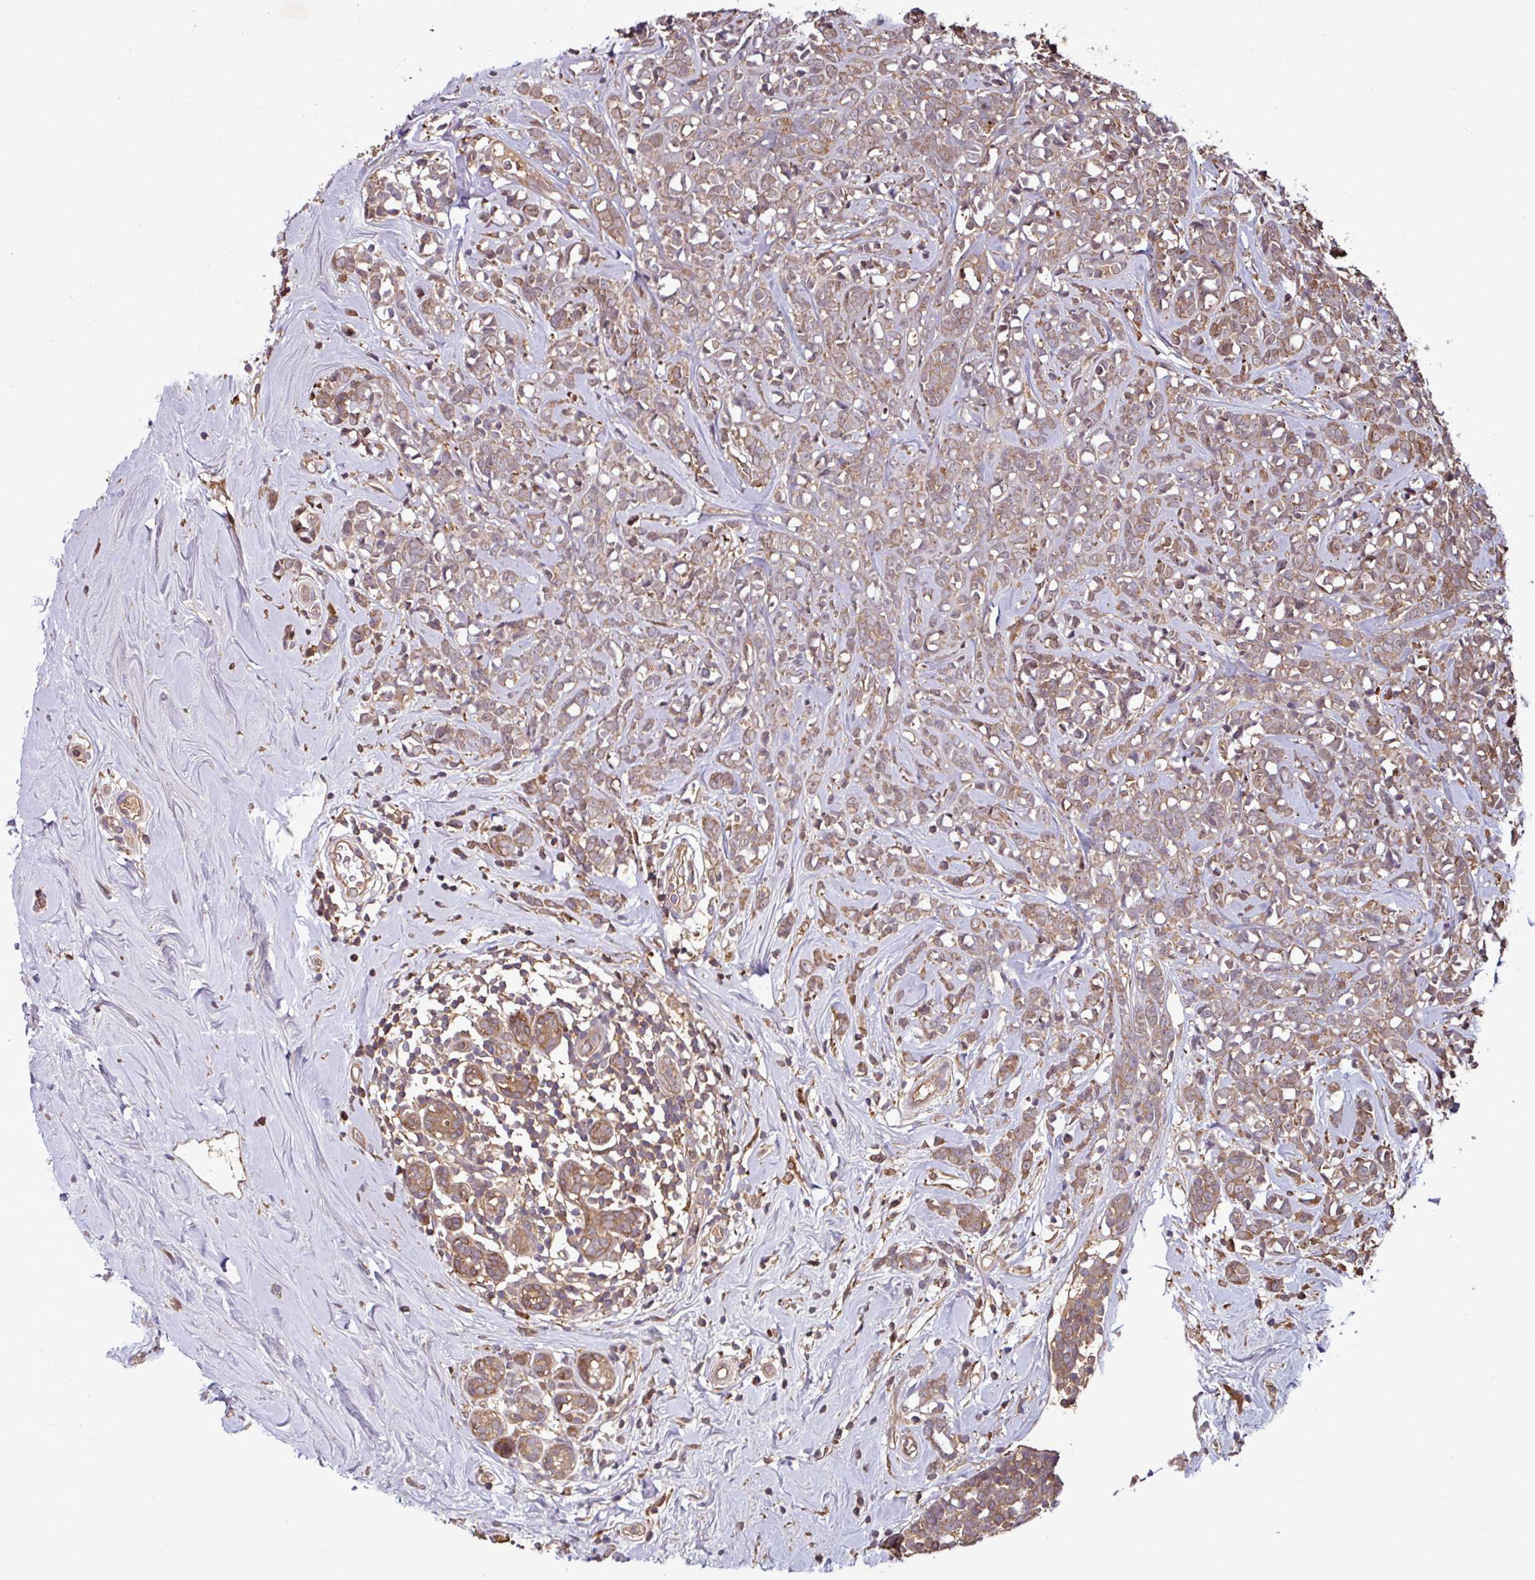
{"staining": {"intensity": "moderate", "quantity": ">75%", "location": "cytoplasmic/membranous"}, "tissue": "breast cancer", "cell_type": "Tumor cells", "image_type": "cancer", "snomed": [{"axis": "morphology", "description": "Lobular carcinoma"}, {"axis": "topography", "description": "Breast"}], "caption": "Moderate cytoplasmic/membranous staining is appreciated in about >75% of tumor cells in breast lobular carcinoma.", "gene": "GNPDA1", "patient": {"sex": "female", "age": 58}}